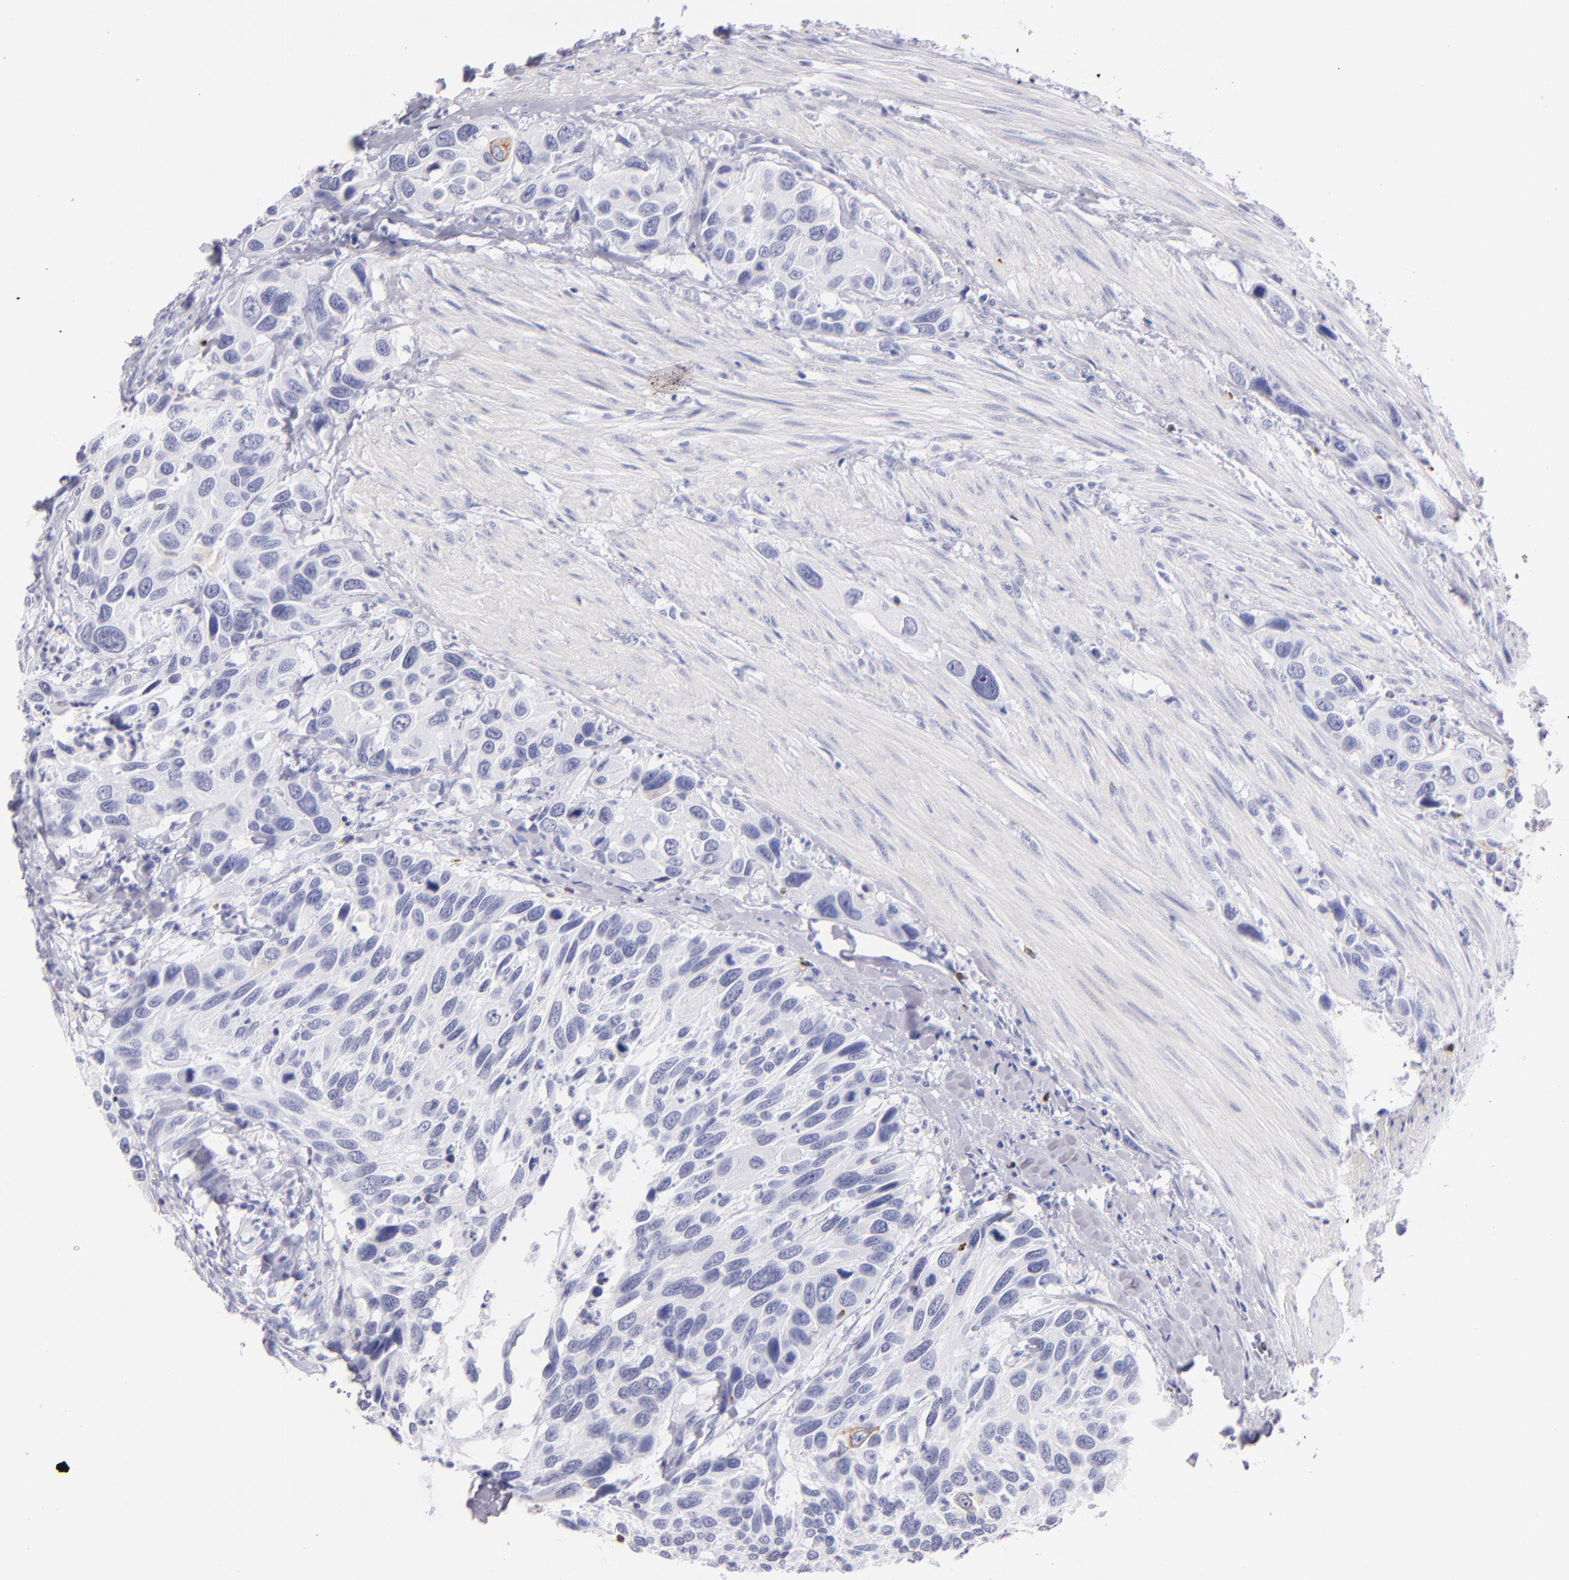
{"staining": {"intensity": "negative", "quantity": "none", "location": "none"}, "tissue": "urothelial cancer", "cell_type": "Tumor cells", "image_type": "cancer", "snomed": [{"axis": "morphology", "description": "Urothelial carcinoma, High grade"}, {"axis": "topography", "description": "Urinary bladder"}], "caption": "Urothelial cancer was stained to show a protein in brown. There is no significant staining in tumor cells.", "gene": "PRF1", "patient": {"sex": "male", "age": 66}}